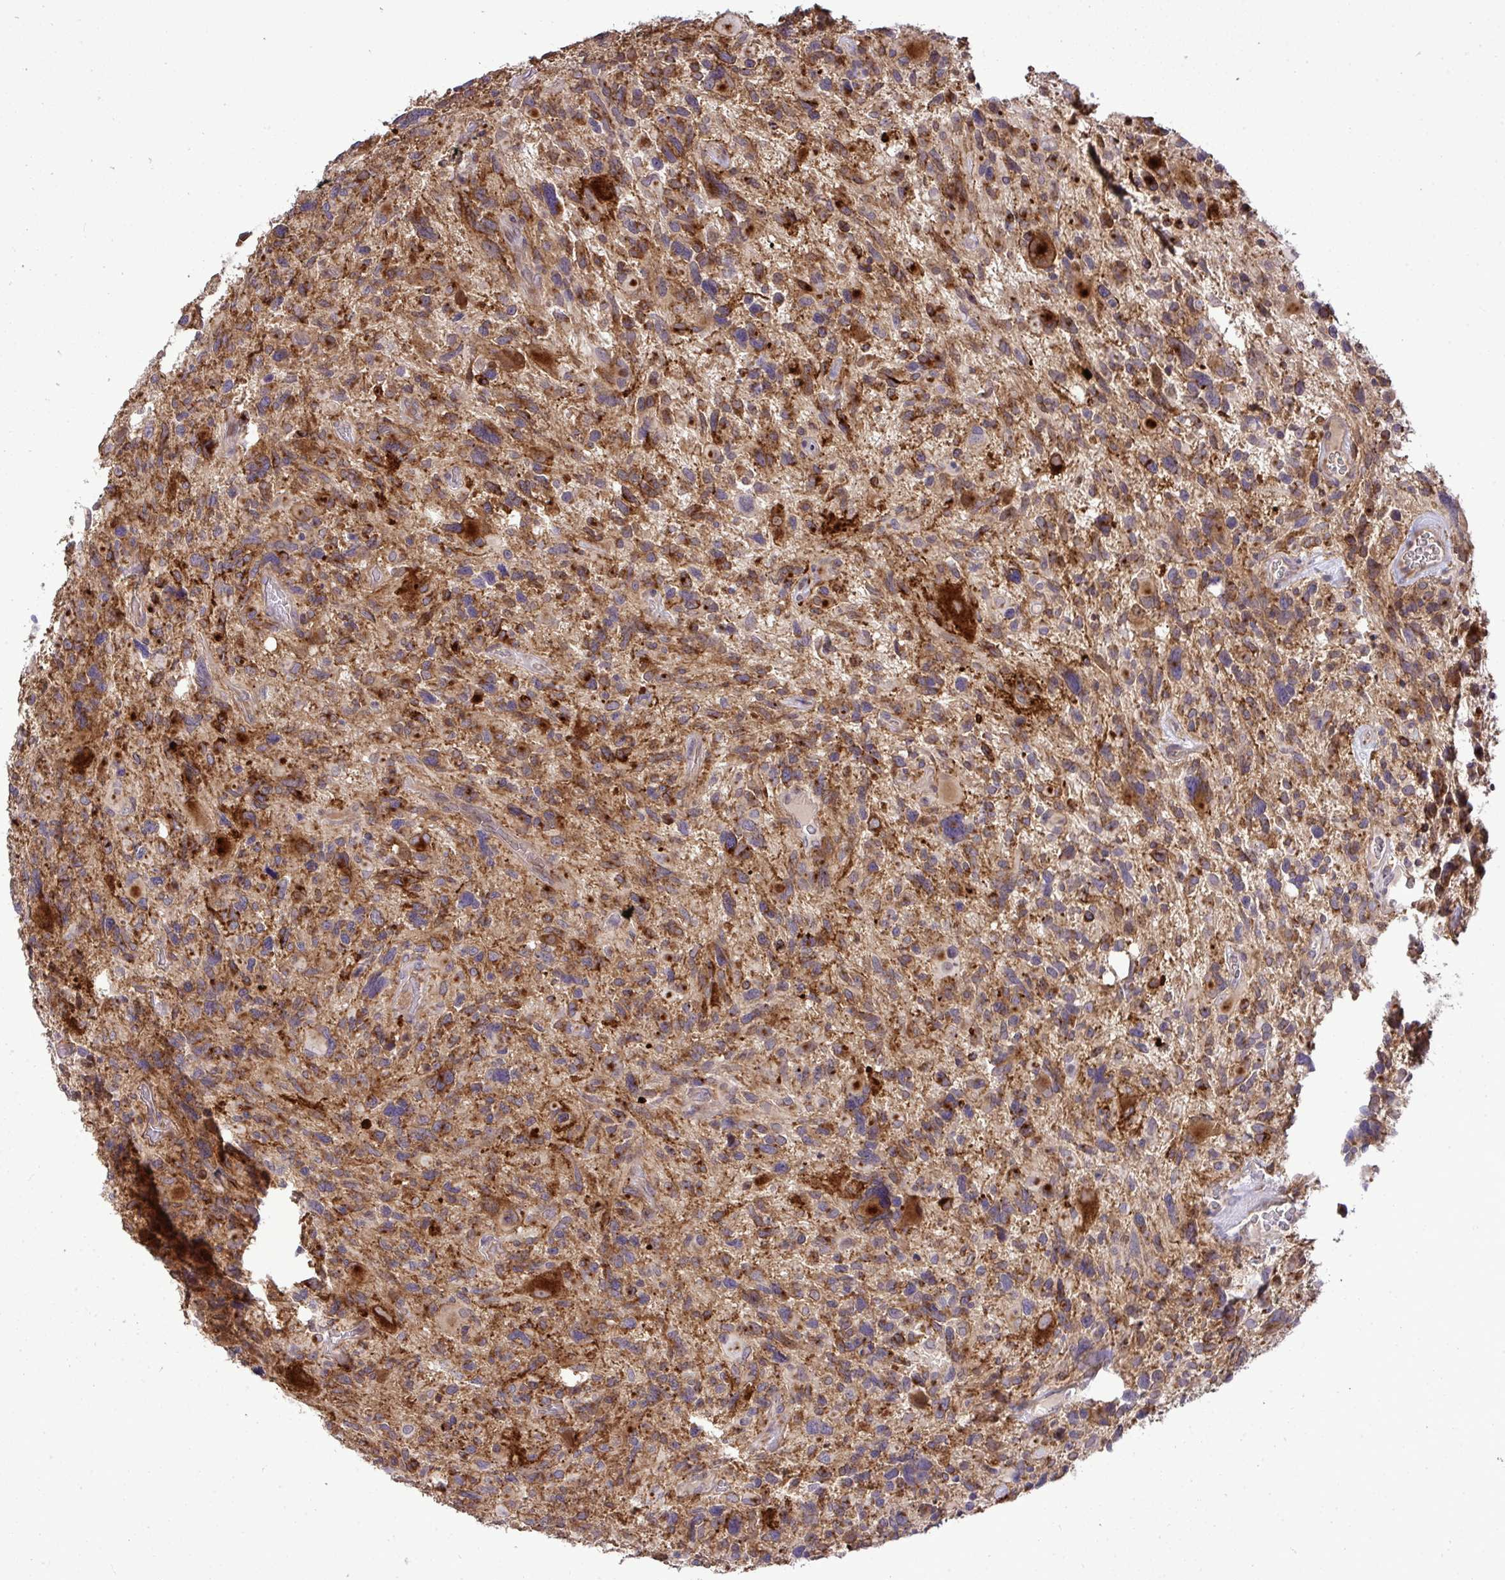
{"staining": {"intensity": "moderate", "quantity": ">75%", "location": "cytoplasmic/membranous"}, "tissue": "glioma", "cell_type": "Tumor cells", "image_type": "cancer", "snomed": [{"axis": "morphology", "description": "Glioma, malignant, High grade"}, {"axis": "topography", "description": "Brain"}], "caption": "The immunohistochemical stain highlights moderate cytoplasmic/membranous staining in tumor cells of malignant glioma (high-grade) tissue.", "gene": "SLC9A6", "patient": {"sex": "male", "age": 49}}